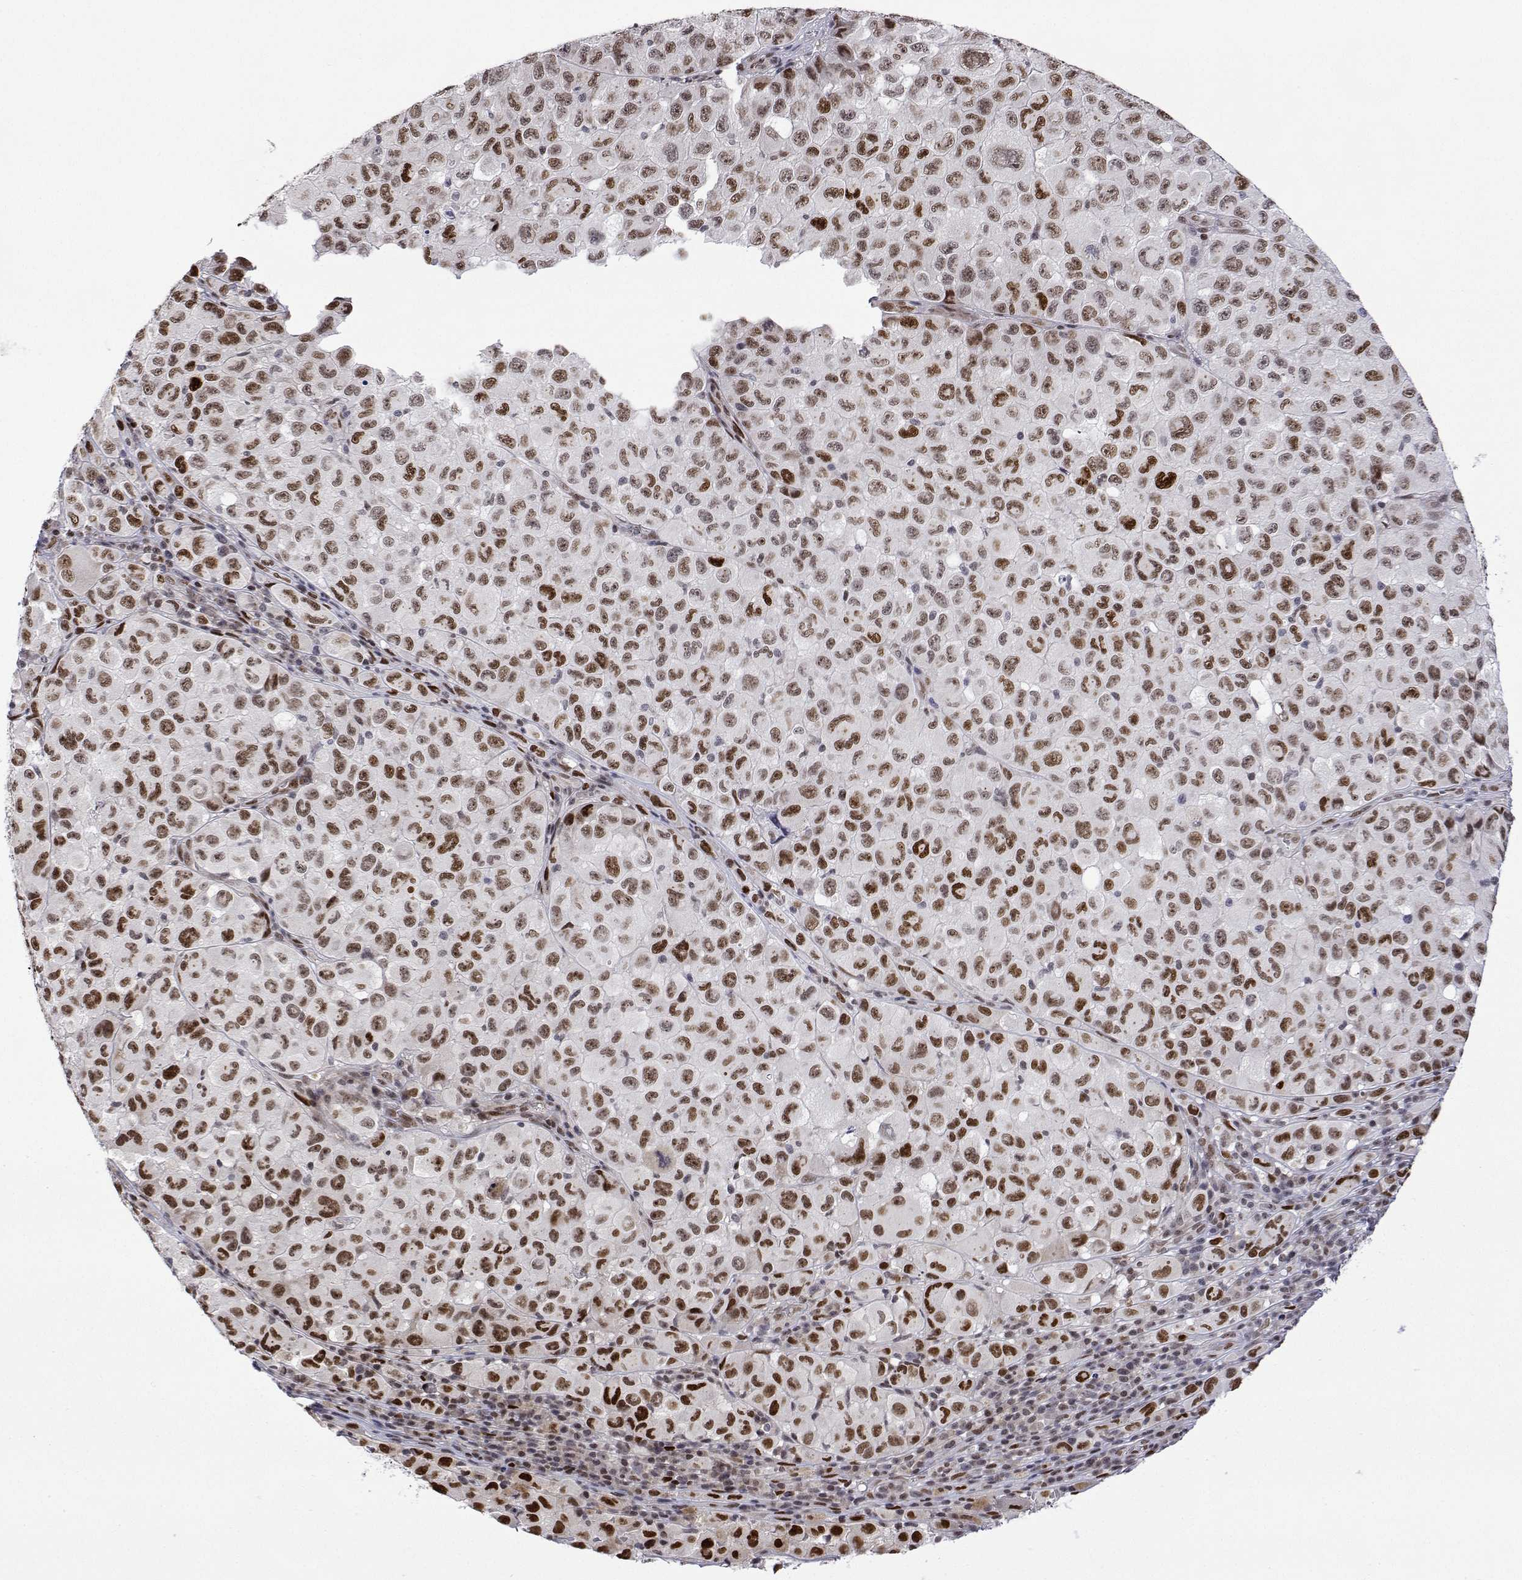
{"staining": {"intensity": "strong", "quantity": ">75%", "location": "nuclear"}, "tissue": "melanoma", "cell_type": "Tumor cells", "image_type": "cancer", "snomed": [{"axis": "morphology", "description": "Malignant melanoma, NOS"}, {"axis": "topography", "description": "Skin"}], "caption": "Strong nuclear protein positivity is present in approximately >75% of tumor cells in melanoma. (IHC, brightfield microscopy, high magnification).", "gene": "XPC", "patient": {"sex": "male", "age": 93}}